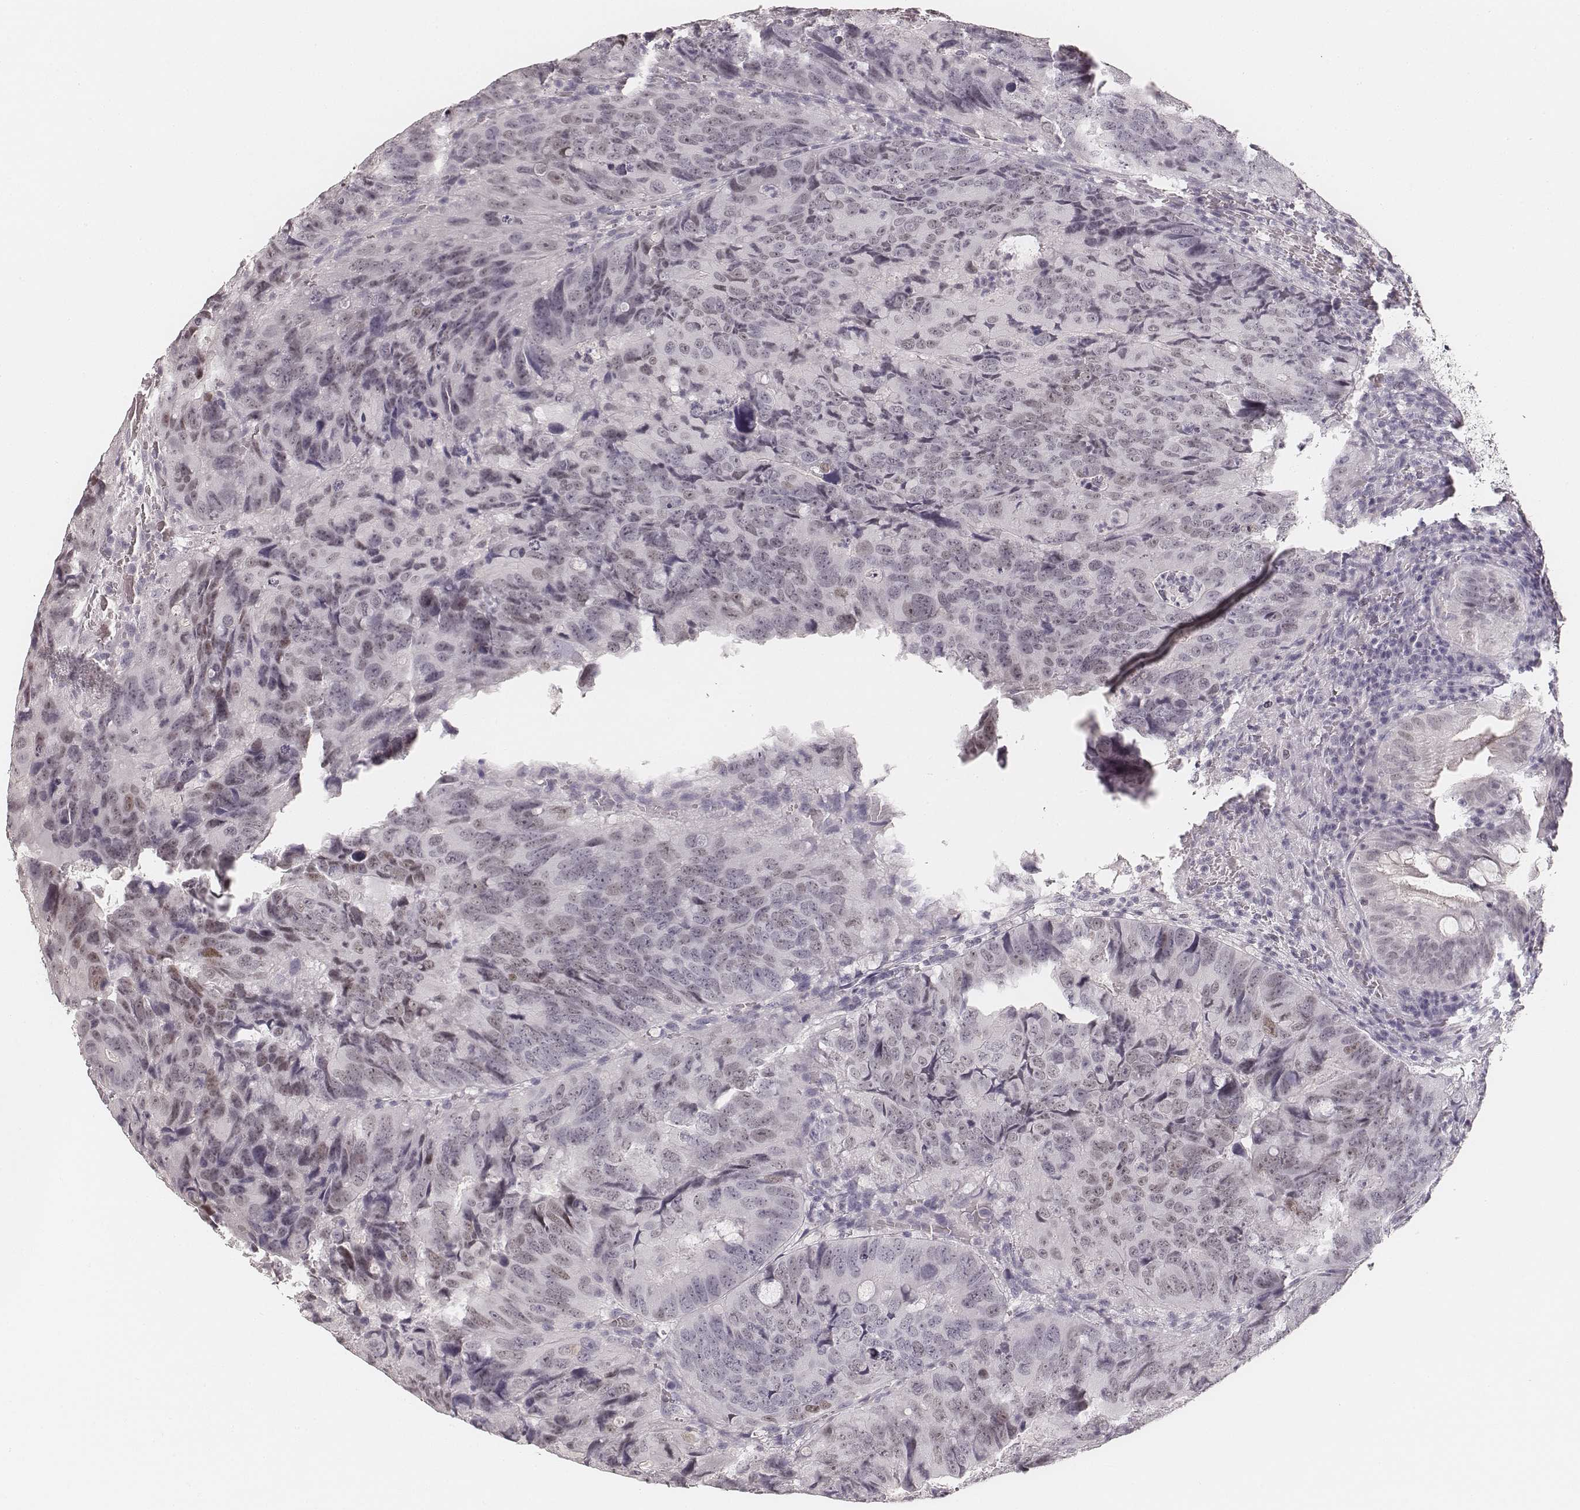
{"staining": {"intensity": "negative", "quantity": "none", "location": "none"}, "tissue": "colorectal cancer", "cell_type": "Tumor cells", "image_type": "cancer", "snomed": [{"axis": "morphology", "description": "Adenocarcinoma, NOS"}, {"axis": "topography", "description": "Colon"}], "caption": "Tumor cells are negative for brown protein staining in adenocarcinoma (colorectal). (Brightfield microscopy of DAB (3,3'-diaminobenzidine) immunohistochemistry at high magnification).", "gene": "HNF4G", "patient": {"sex": "male", "age": 79}}